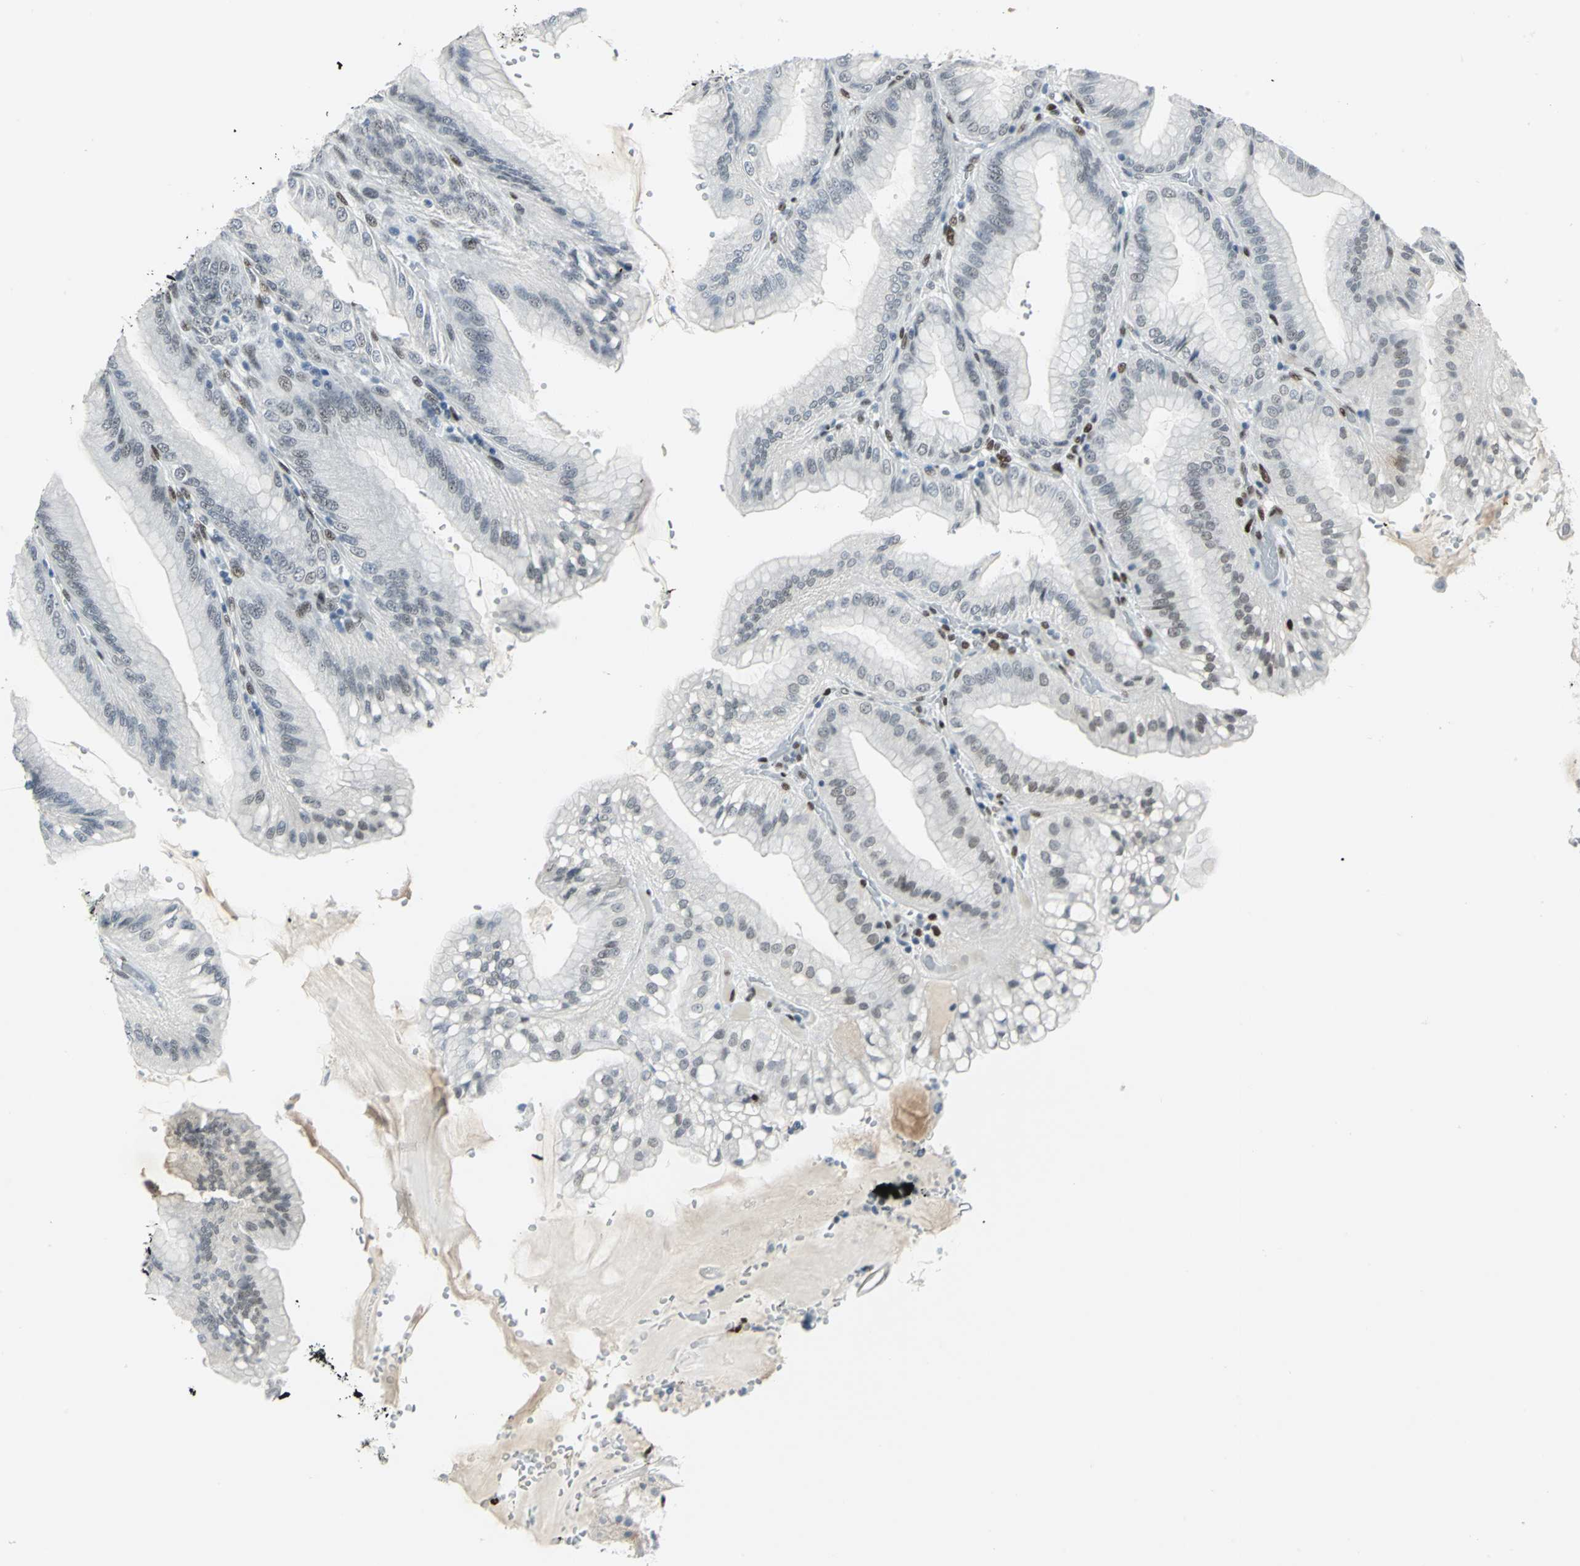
{"staining": {"intensity": "moderate", "quantity": "25%-75%", "location": "nuclear"}, "tissue": "stomach", "cell_type": "Glandular cells", "image_type": "normal", "snomed": [{"axis": "morphology", "description": "Normal tissue, NOS"}, {"axis": "topography", "description": "Stomach, lower"}], "caption": "IHC (DAB (3,3'-diaminobenzidine)) staining of unremarkable human stomach exhibits moderate nuclear protein expression in approximately 25%-75% of glandular cells.", "gene": "MEIS2", "patient": {"sex": "male", "age": 71}}